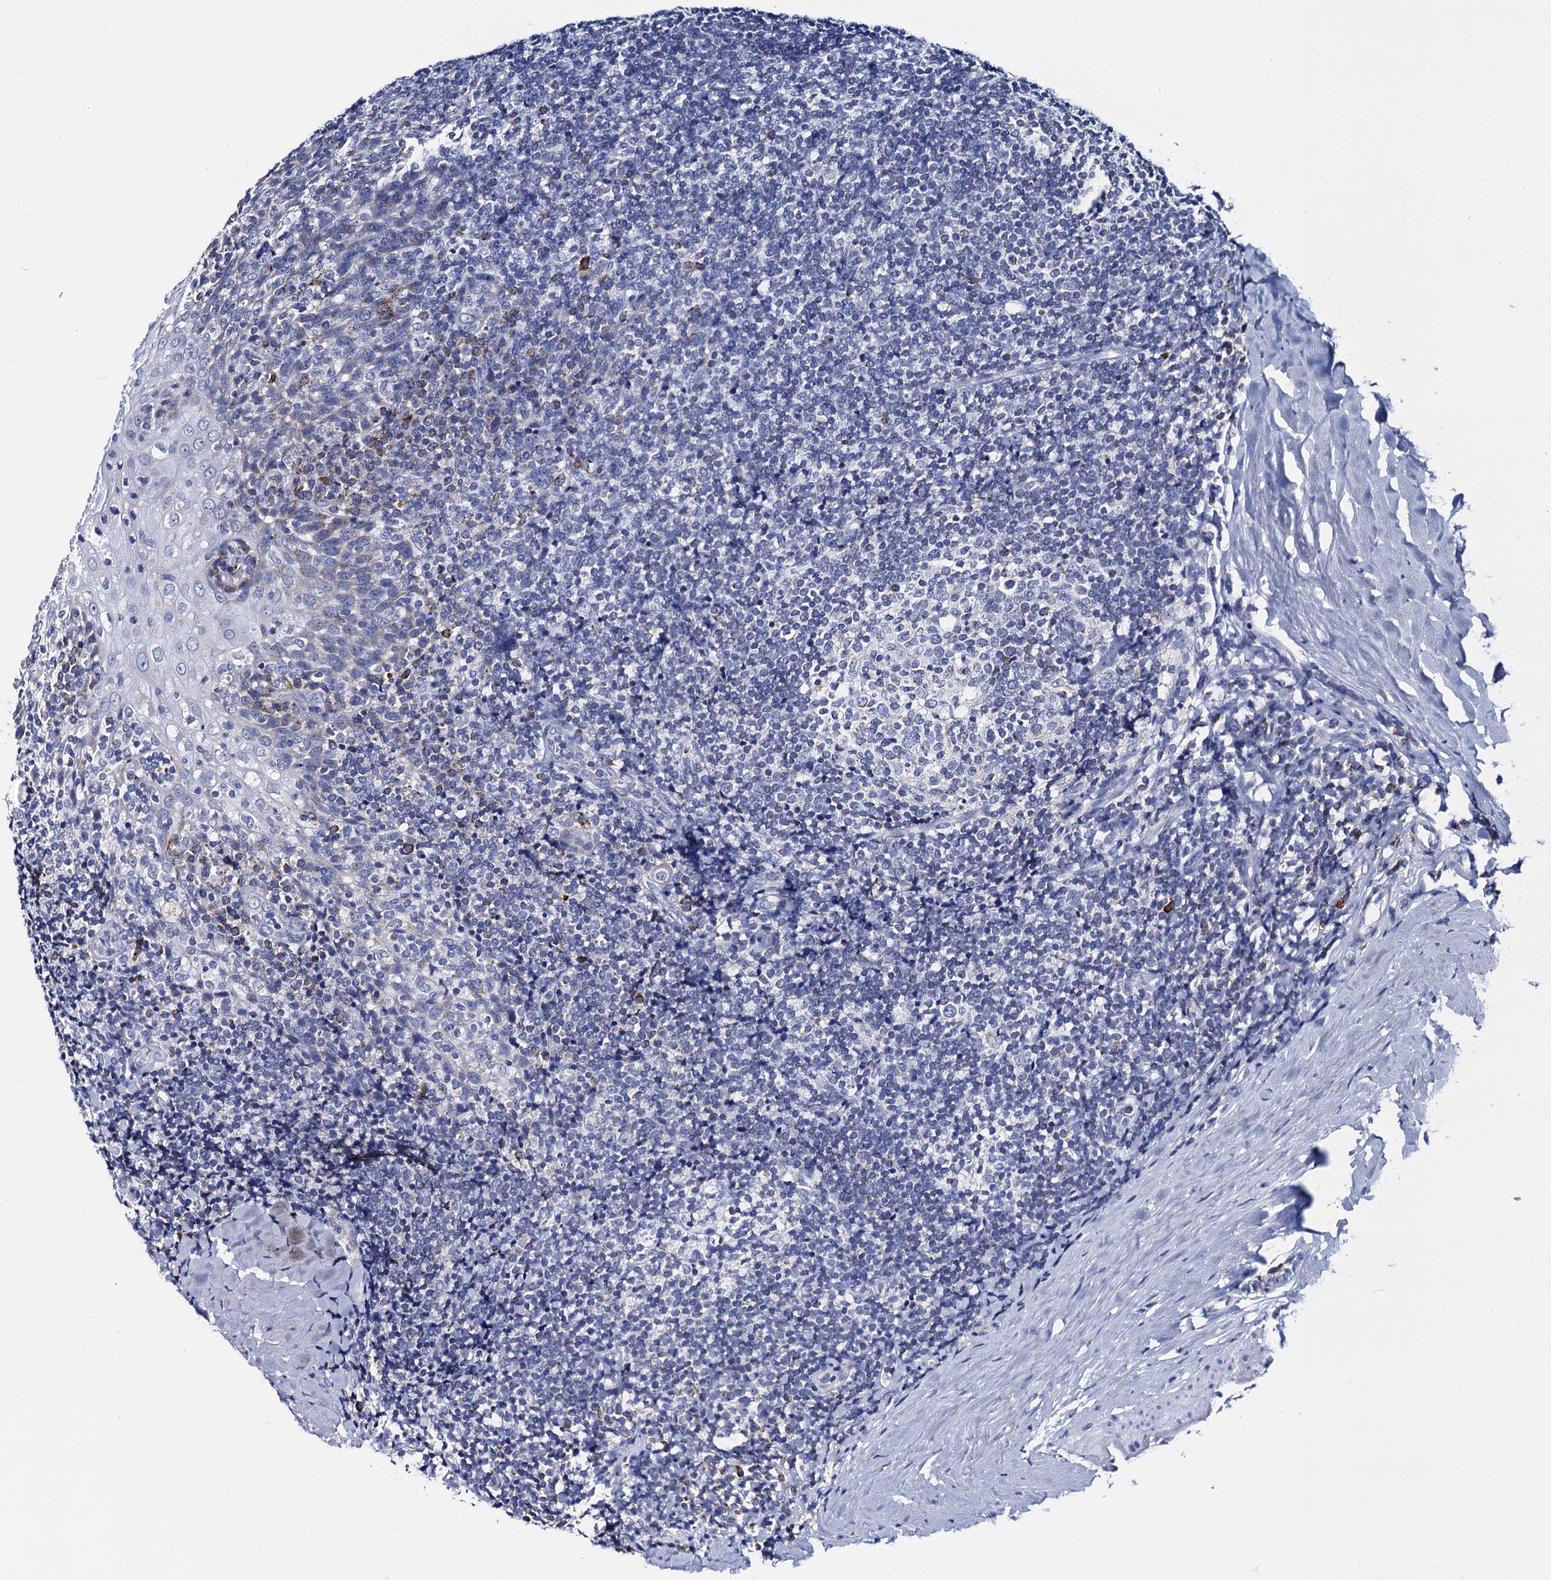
{"staining": {"intensity": "negative", "quantity": "none", "location": "none"}, "tissue": "tonsil", "cell_type": "Germinal center cells", "image_type": "normal", "snomed": [{"axis": "morphology", "description": "Normal tissue, NOS"}, {"axis": "topography", "description": "Tonsil"}], "caption": "Histopathology image shows no protein staining in germinal center cells of normal tonsil. (Brightfield microscopy of DAB (3,3'-diaminobenzidine) immunohistochemistry (IHC) at high magnification).", "gene": "ACADSB", "patient": {"sex": "male", "age": 37}}